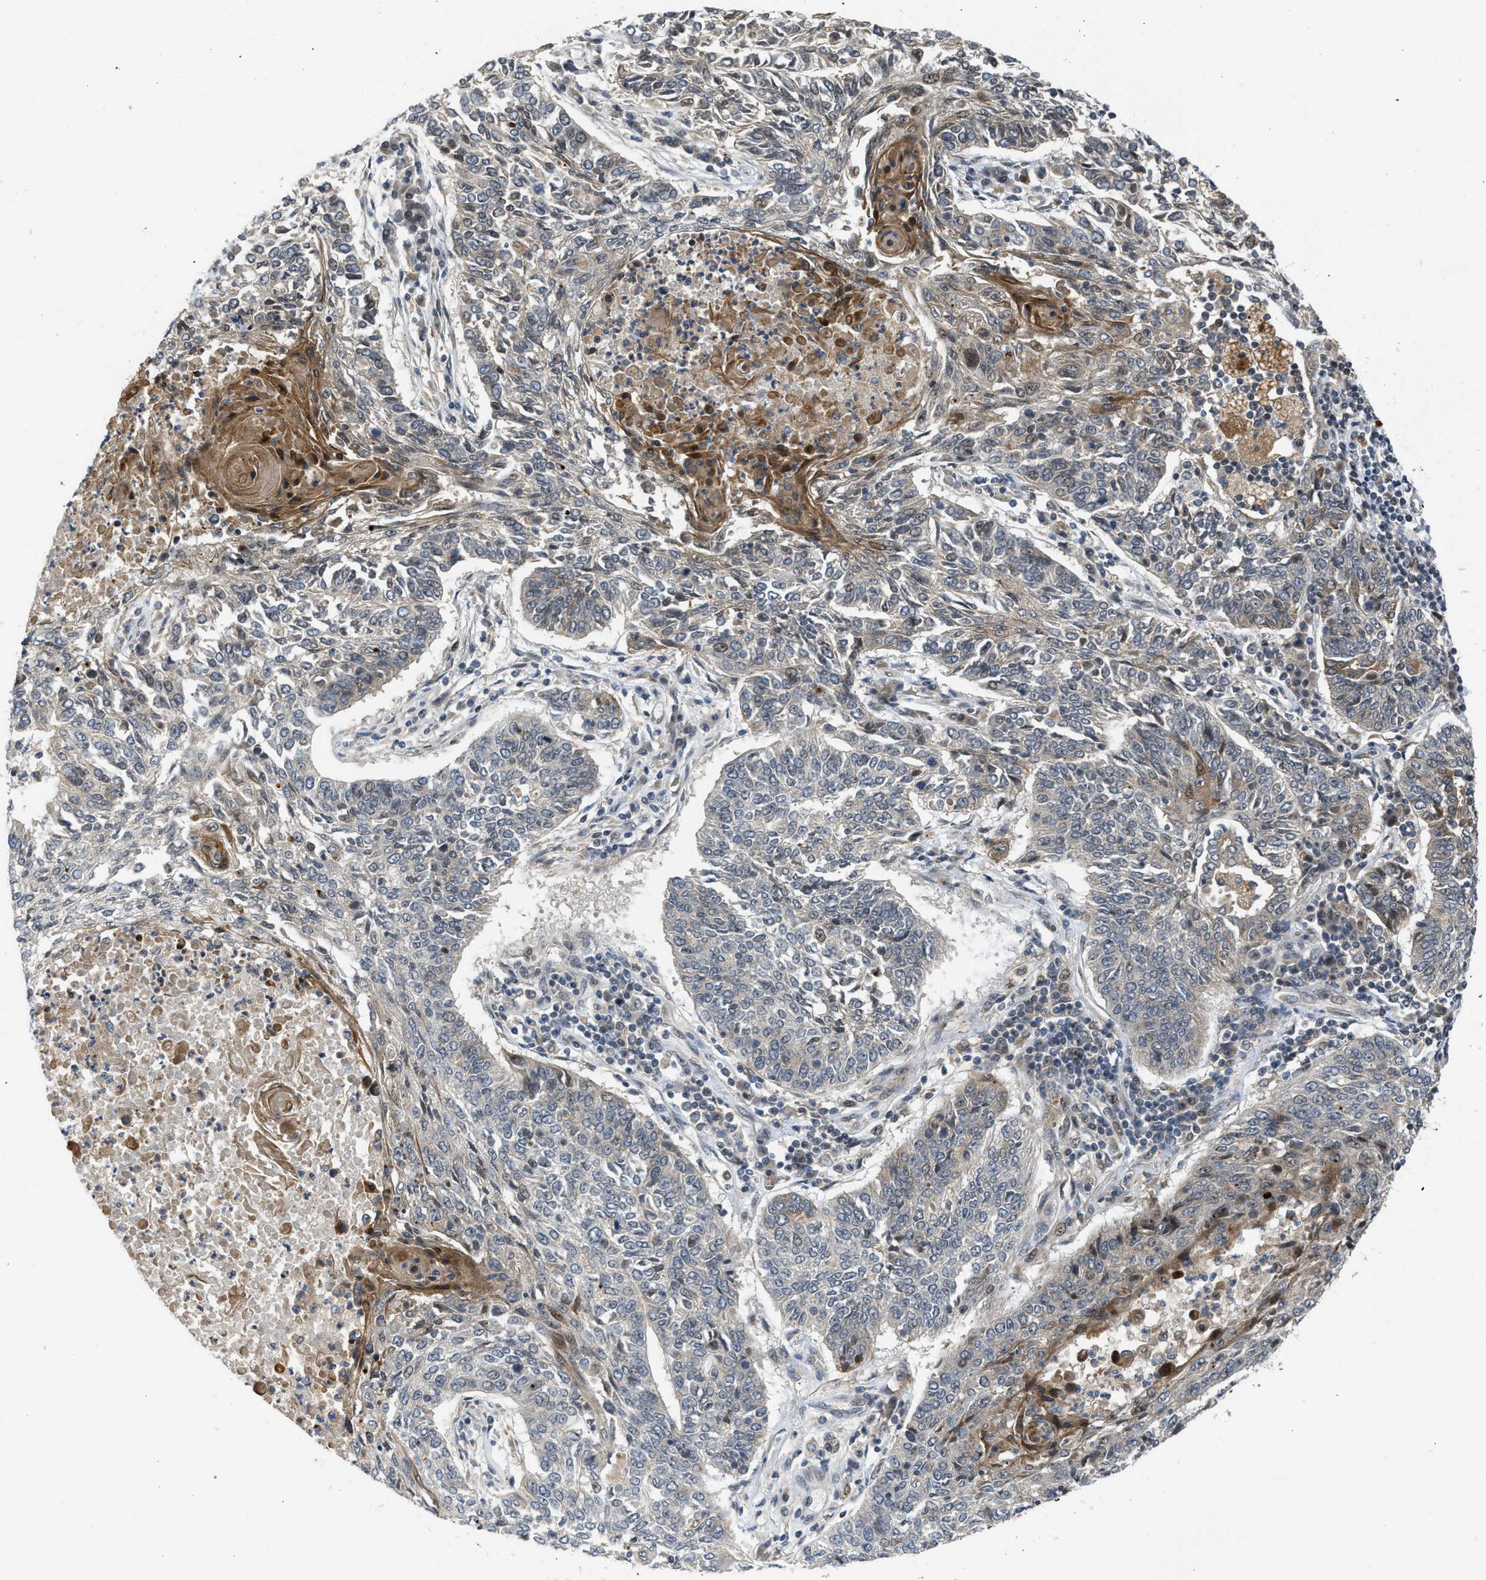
{"staining": {"intensity": "negative", "quantity": "none", "location": "none"}, "tissue": "lung cancer", "cell_type": "Tumor cells", "image_type": "cancer", "snomed": [{"axis": "morphology", "description": "Normal tissue, NOS"}, {"axis": "morphology", "description": "Squamous cell carcinoma, NOS"}, {"axis": "topography", "description": "Cartilage tissue"}, {"axis": "topography", "description": "Bronchus"}, {"axis": "topography", "description": "Lung"}], "caption": "Micrograph shows no protein expression in tumor cells of squamous cell carcinoma (lung) tissue.", "gene": "DNAJC28", "patient": {"sex": "female", "age": 49}}